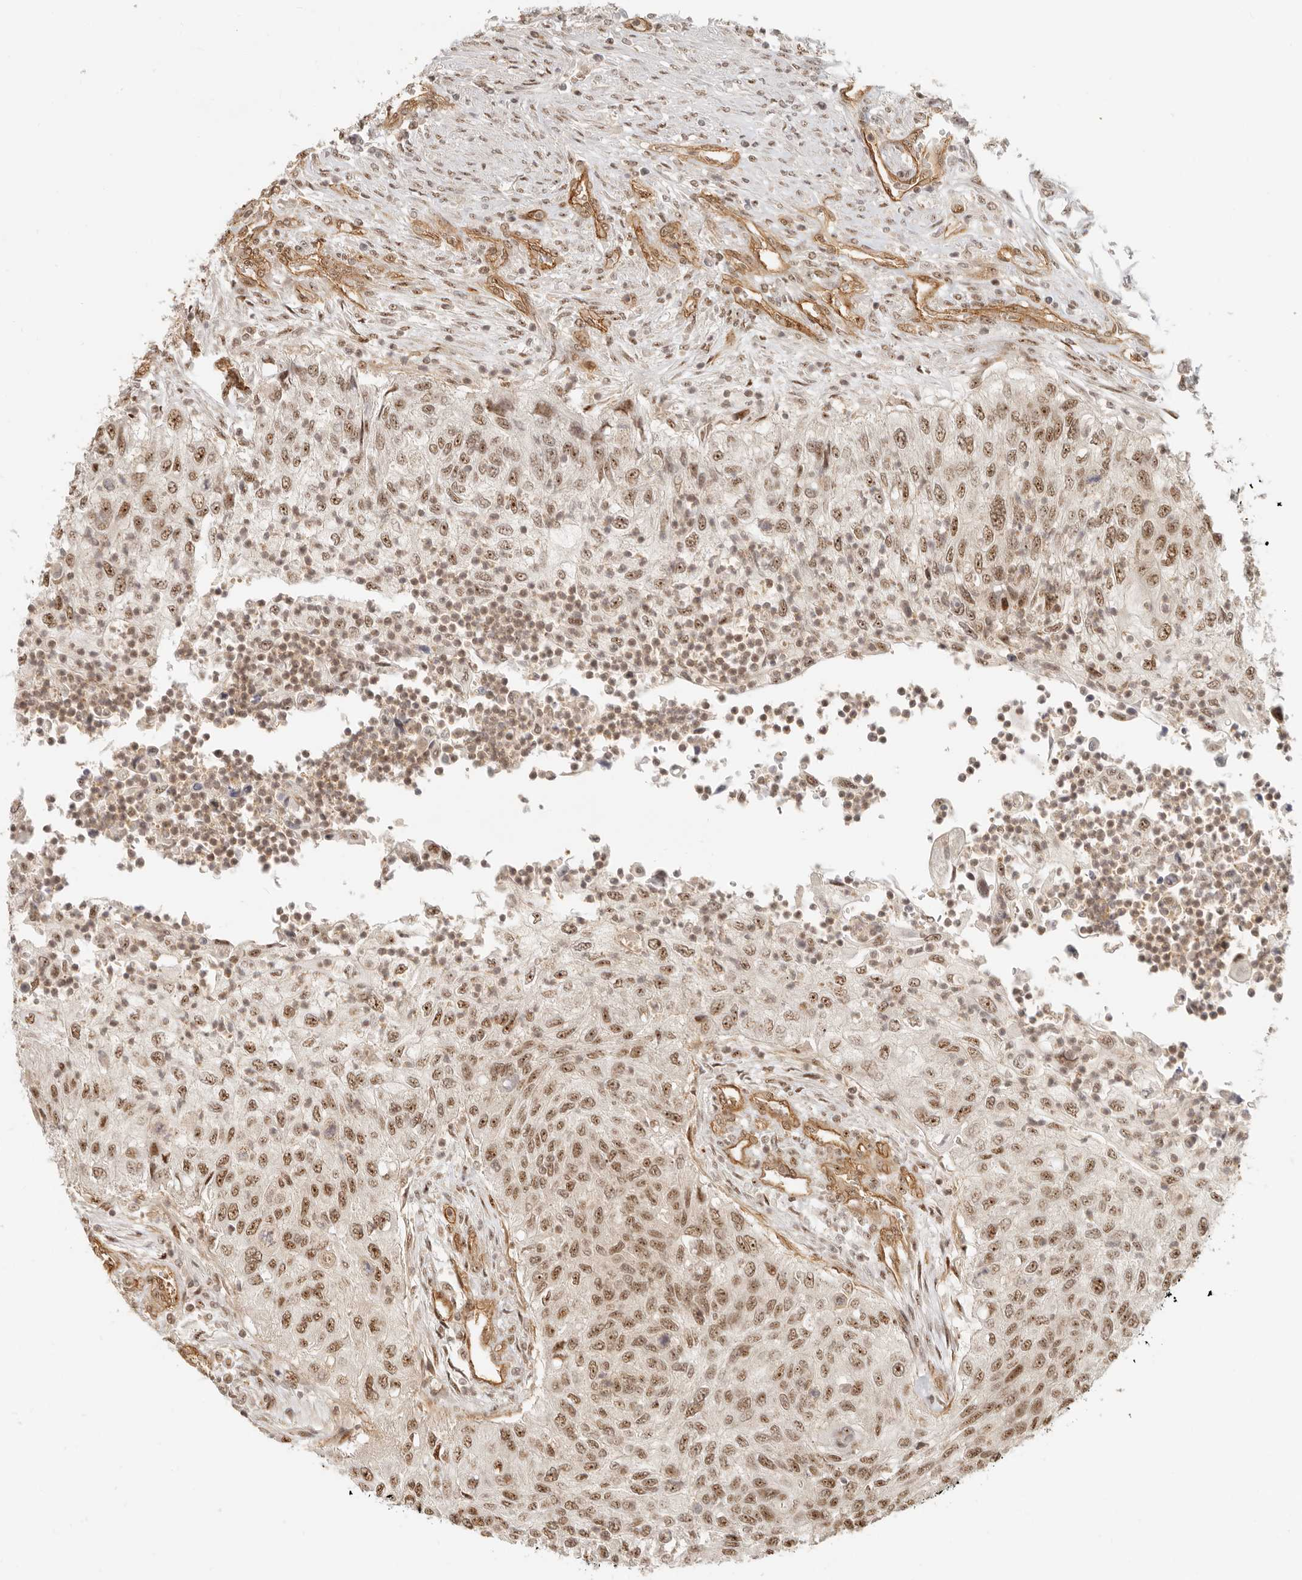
{"staining": {"intensity": "moderate", "quantity": ">75%", "location": "nuclear"}, "tissue": "urothelial cancer", "cell_type": "Tumor cells", "image_type": "cancer", "snomed": [{"axis": "morphology", "description": "Urothelial carcinoma, High grade"}, {"axis": "topography", "description": "Urinary bladder"}], "caption": "DAB immunohistochemical staining of human urothelial cancer exhibits moderate nuclear protein staining in about >75% of tumor cells. Immunohistochemistry (ihc) stains the protein in brown and the nuclei are stained blue.", "gene": "BAP1", "patient": {"sex": "female", "age": 60}}